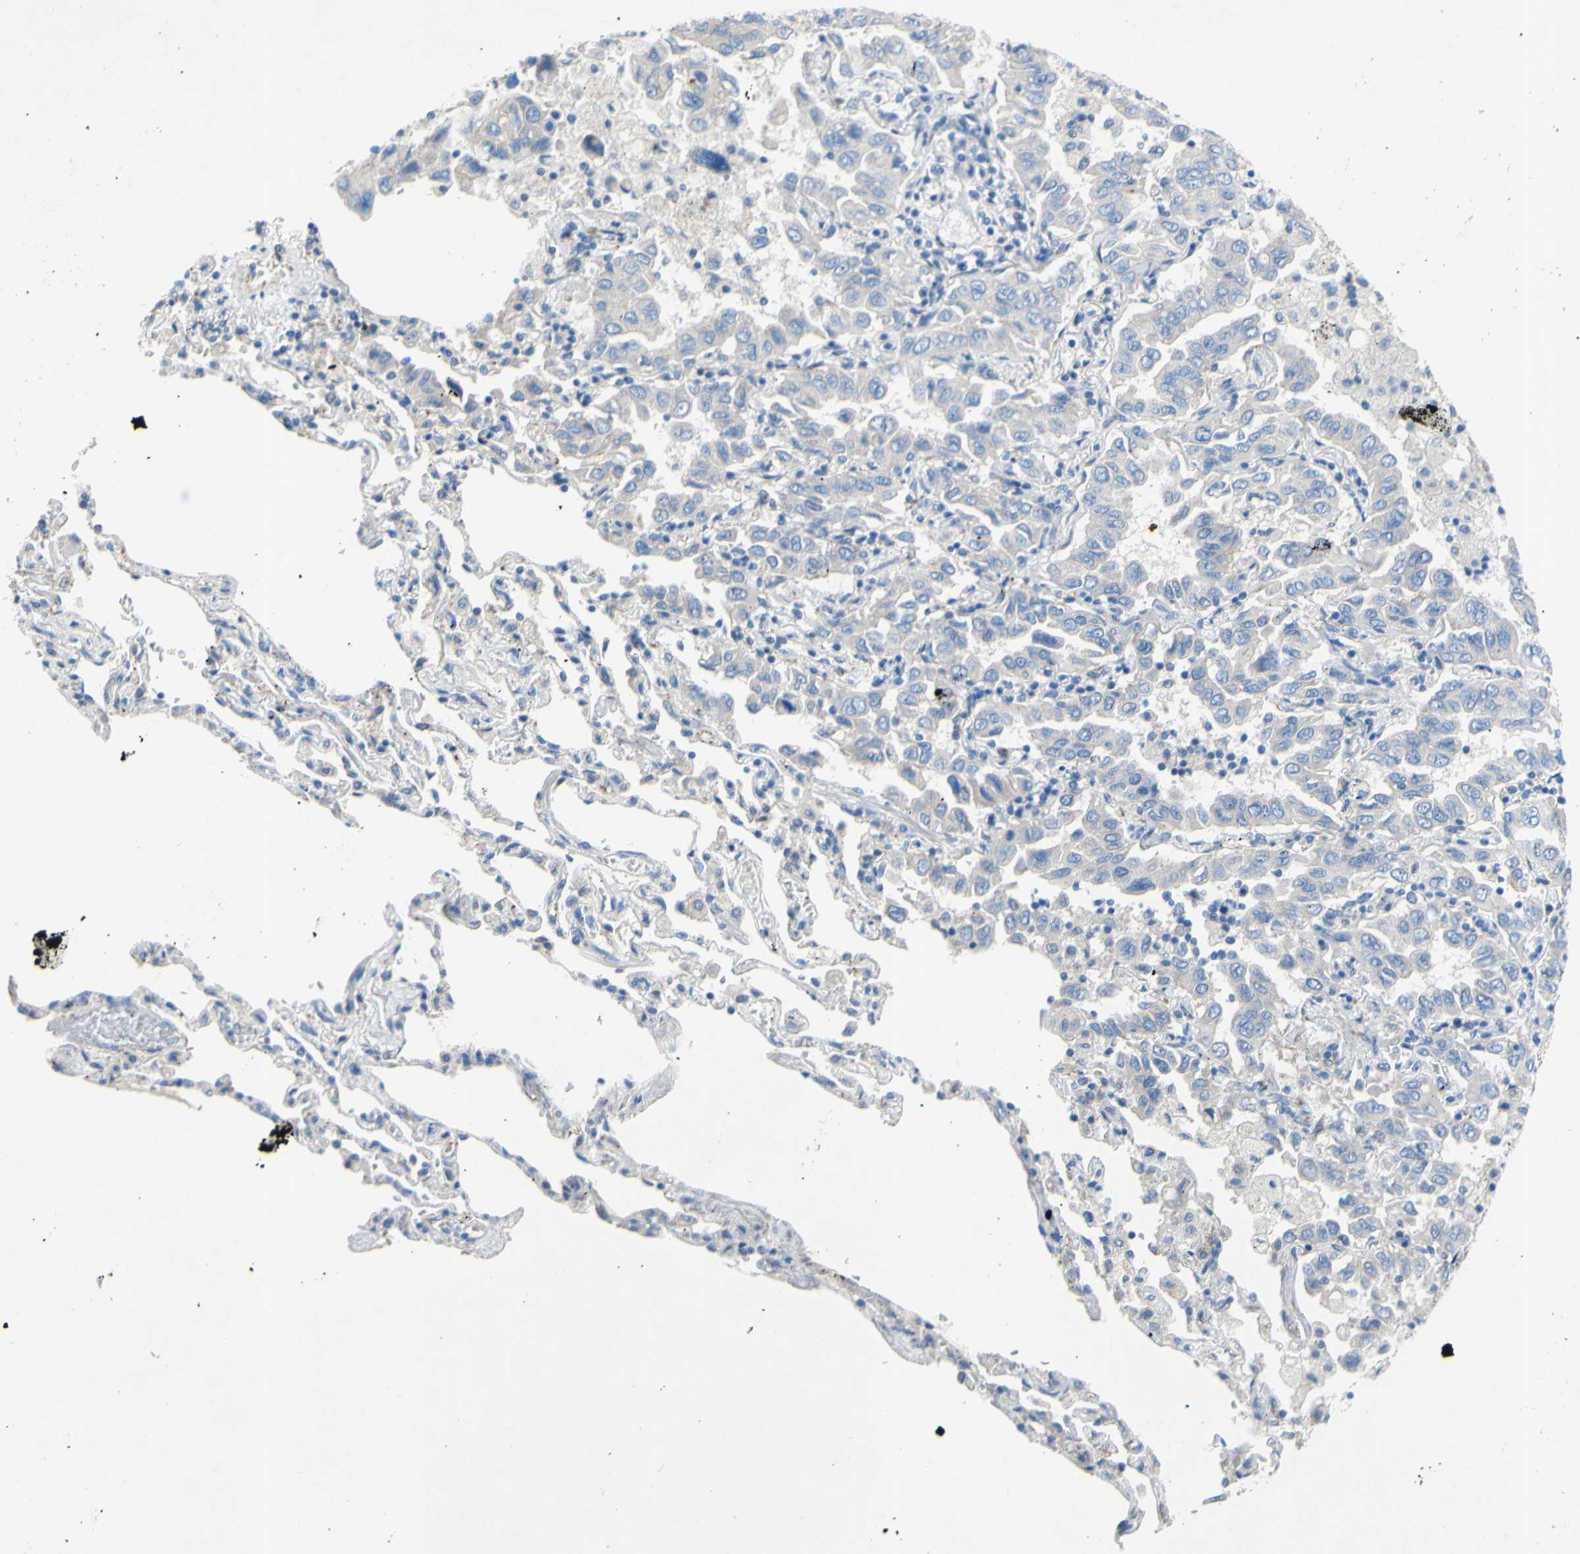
{"staining": {"intensity": "negative", "quantity": "none", "location": "none"}, "tissue": "lung cancer", "cell_type": "Tumor cells", "image_type": "cancer", "snomed": [{"axis": "morphology", "description": "Adenocarcinoma, NOS"}, {"axis": "topography", "description": "Lung"}], "caption": "Lung adenocarcinoma was stained to show a protein in brown. There is no significant positivity in tumor cells.", "gene": "TMIGD2", "patient": {"sex": "male", "age": 64}}